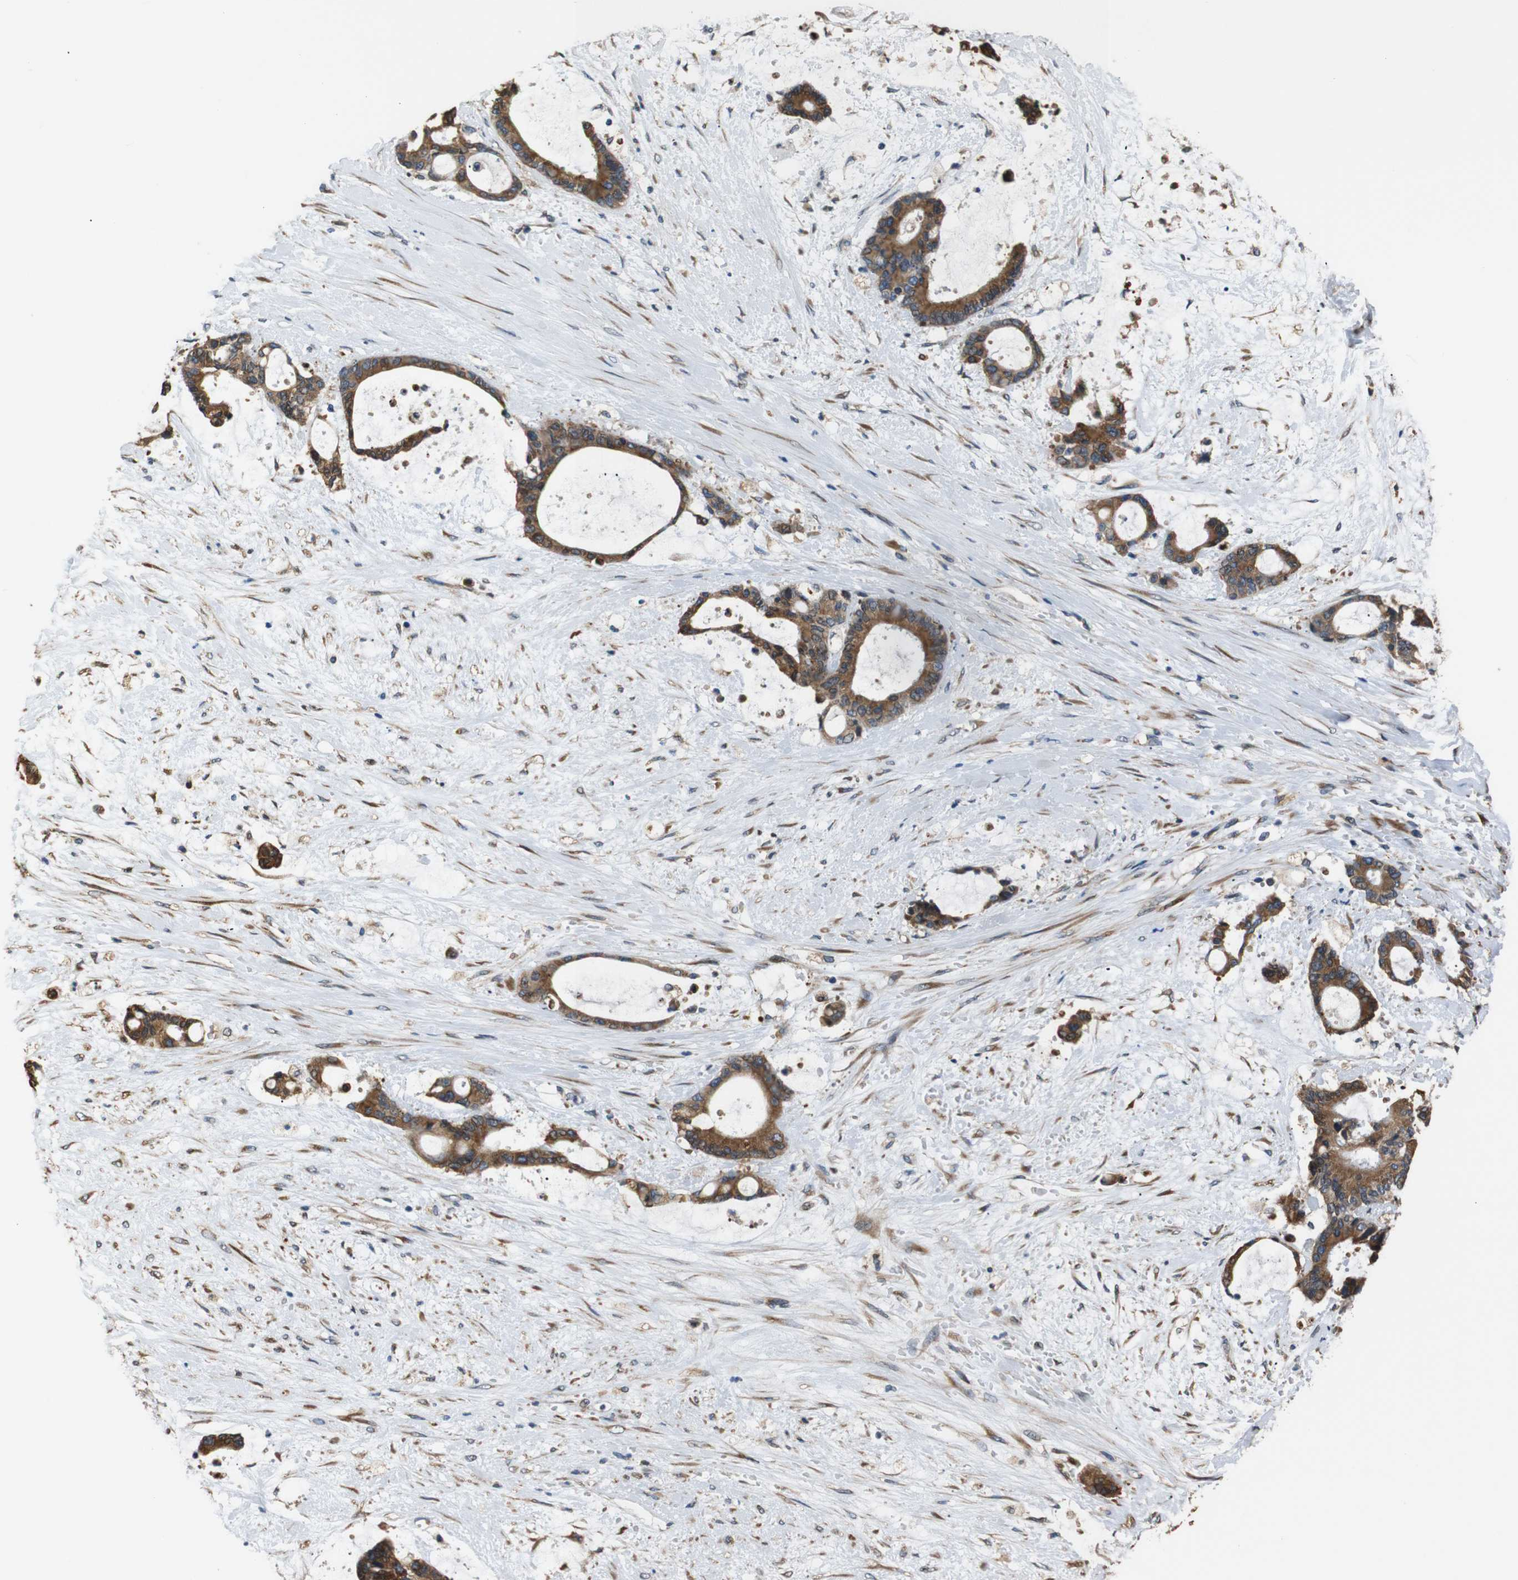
{"staining": {"intensity": "moderate", "quantity": ">75%", "location": "cytoplasmic/membranous"}, "tissue": "liver cancer", "cell_type": "Tumor cells", "image_type": "cancer", "snomed": [{"axis": "morphology", "description": "Normal tissue, NOS"}, {"axis": "morphology", "description": "Cholangiocarcinoma"}, {"axis": "topography", "description": "Liver"}, {"axis": "topography", "description": "Peripheral nerve tissue"}], "caption": "An IHC photomicrograph of tumor tissue is shown. Protein staining in brown highlights moderate cytoplasmic/membranous positivity in liver cholangiocarcinoma within tumor cells. (DAB (3,3'-diaminobenzidine) IHC, brown staining for protein, blue staining for nuclei).", "gene": "TMED2", "patient": {"sex": "female", "age": 73}}